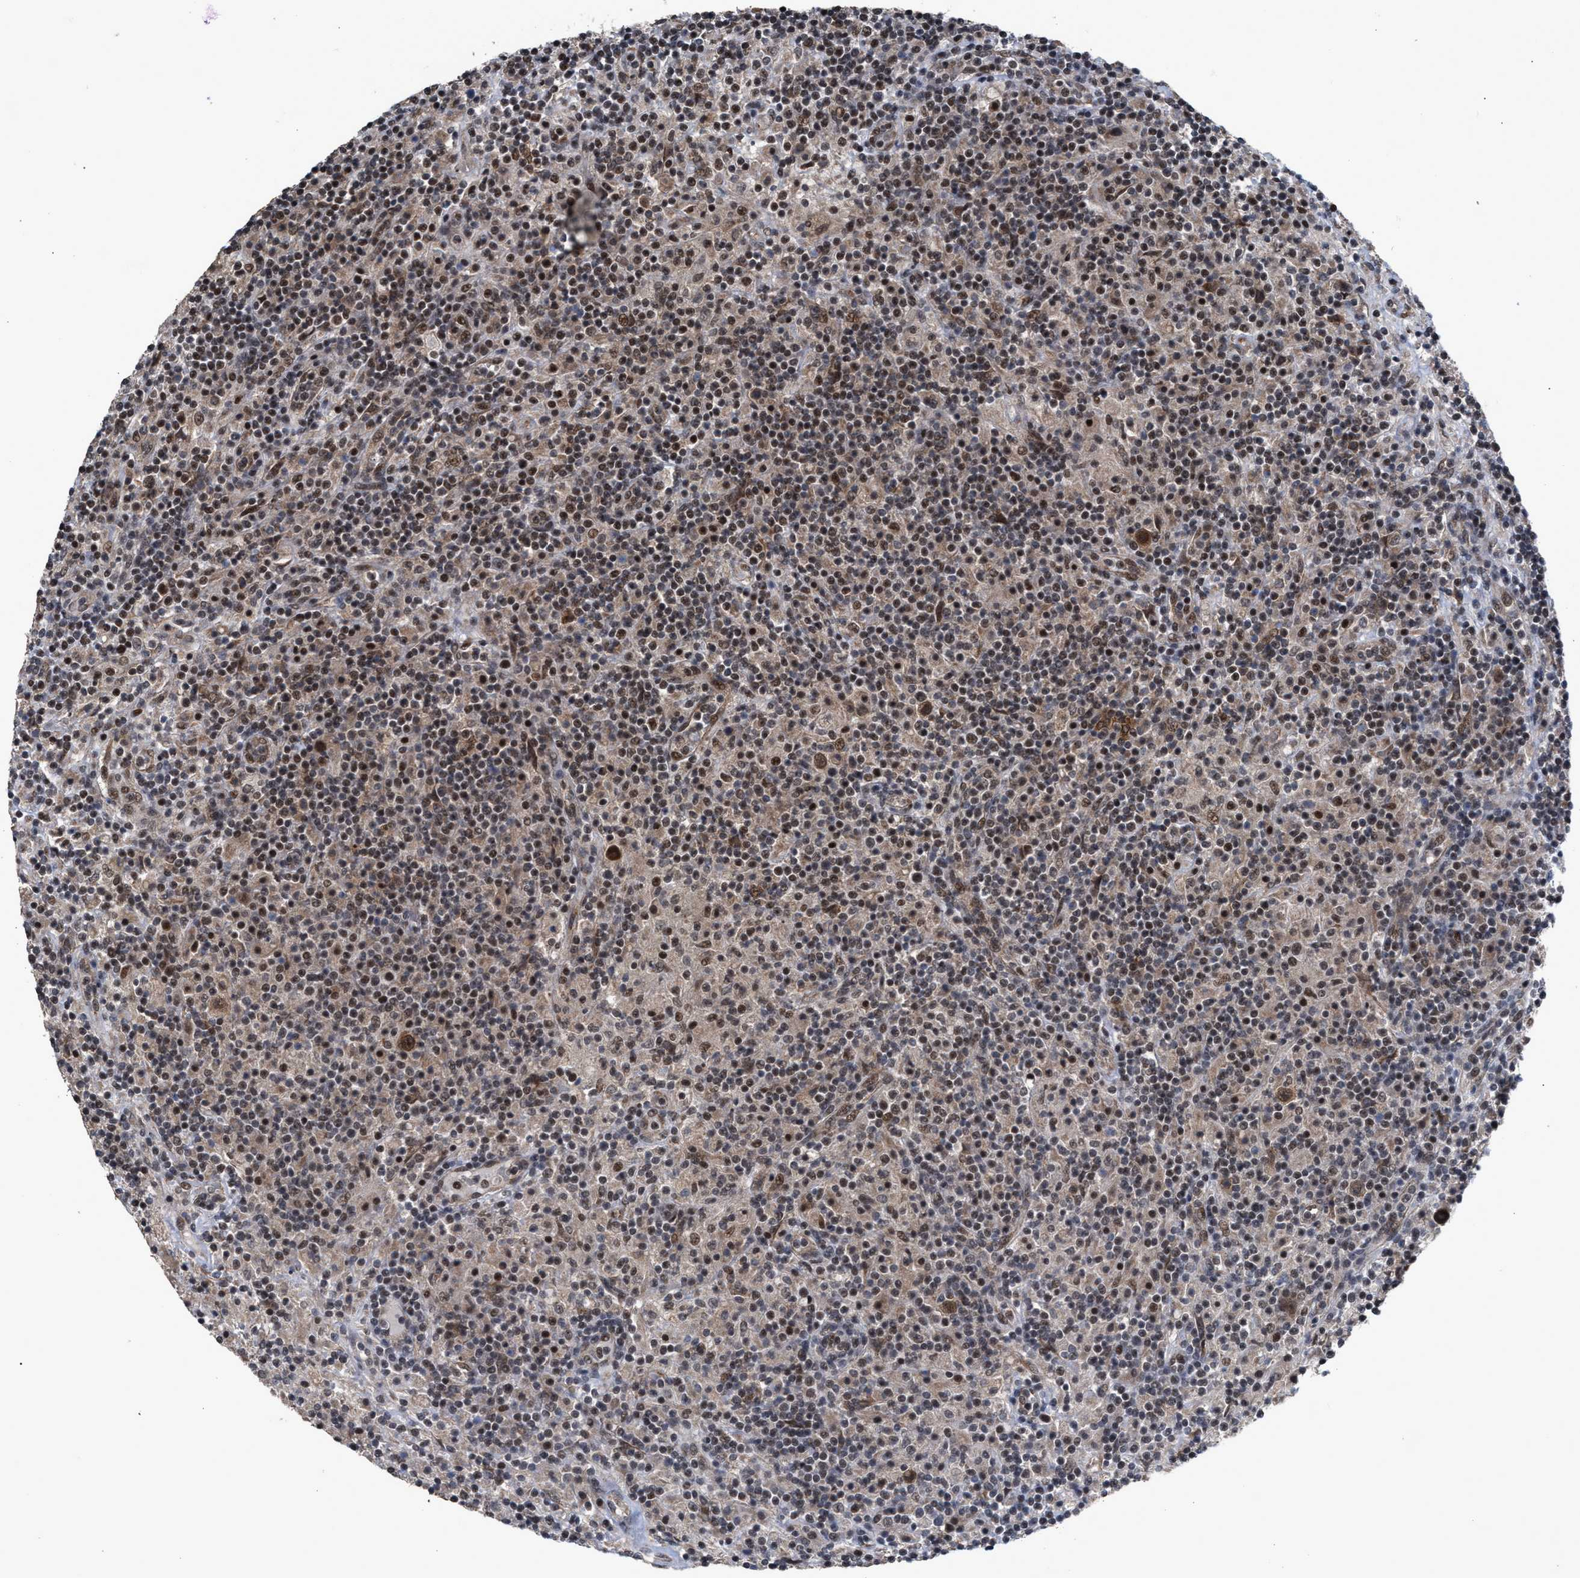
{"staining": {"intensity": "moderate", "quantity": ">75%", "location": "nuclear"}, "tissue": "lymphoma", "cell_type": "Tumor cells", "image_type": "cancer", "snomed": [{"axis": "morphology", "description": "Hodgkin's disease, NOS"}, {"axis": "topography", "description": "Lymph node"}], "caption": "Immunohistochemistry (IHC) photomicrograph of neoplastic tissue: human Hodgkin's disease stained using immunohistochemistry shows medium levels of moderate protein expression localized specifically in the nuclear of tumor cells, appearing as a nuclear brown color.", "gene": "MKNK2", "patient": {"sex": "male", "age": 70}}